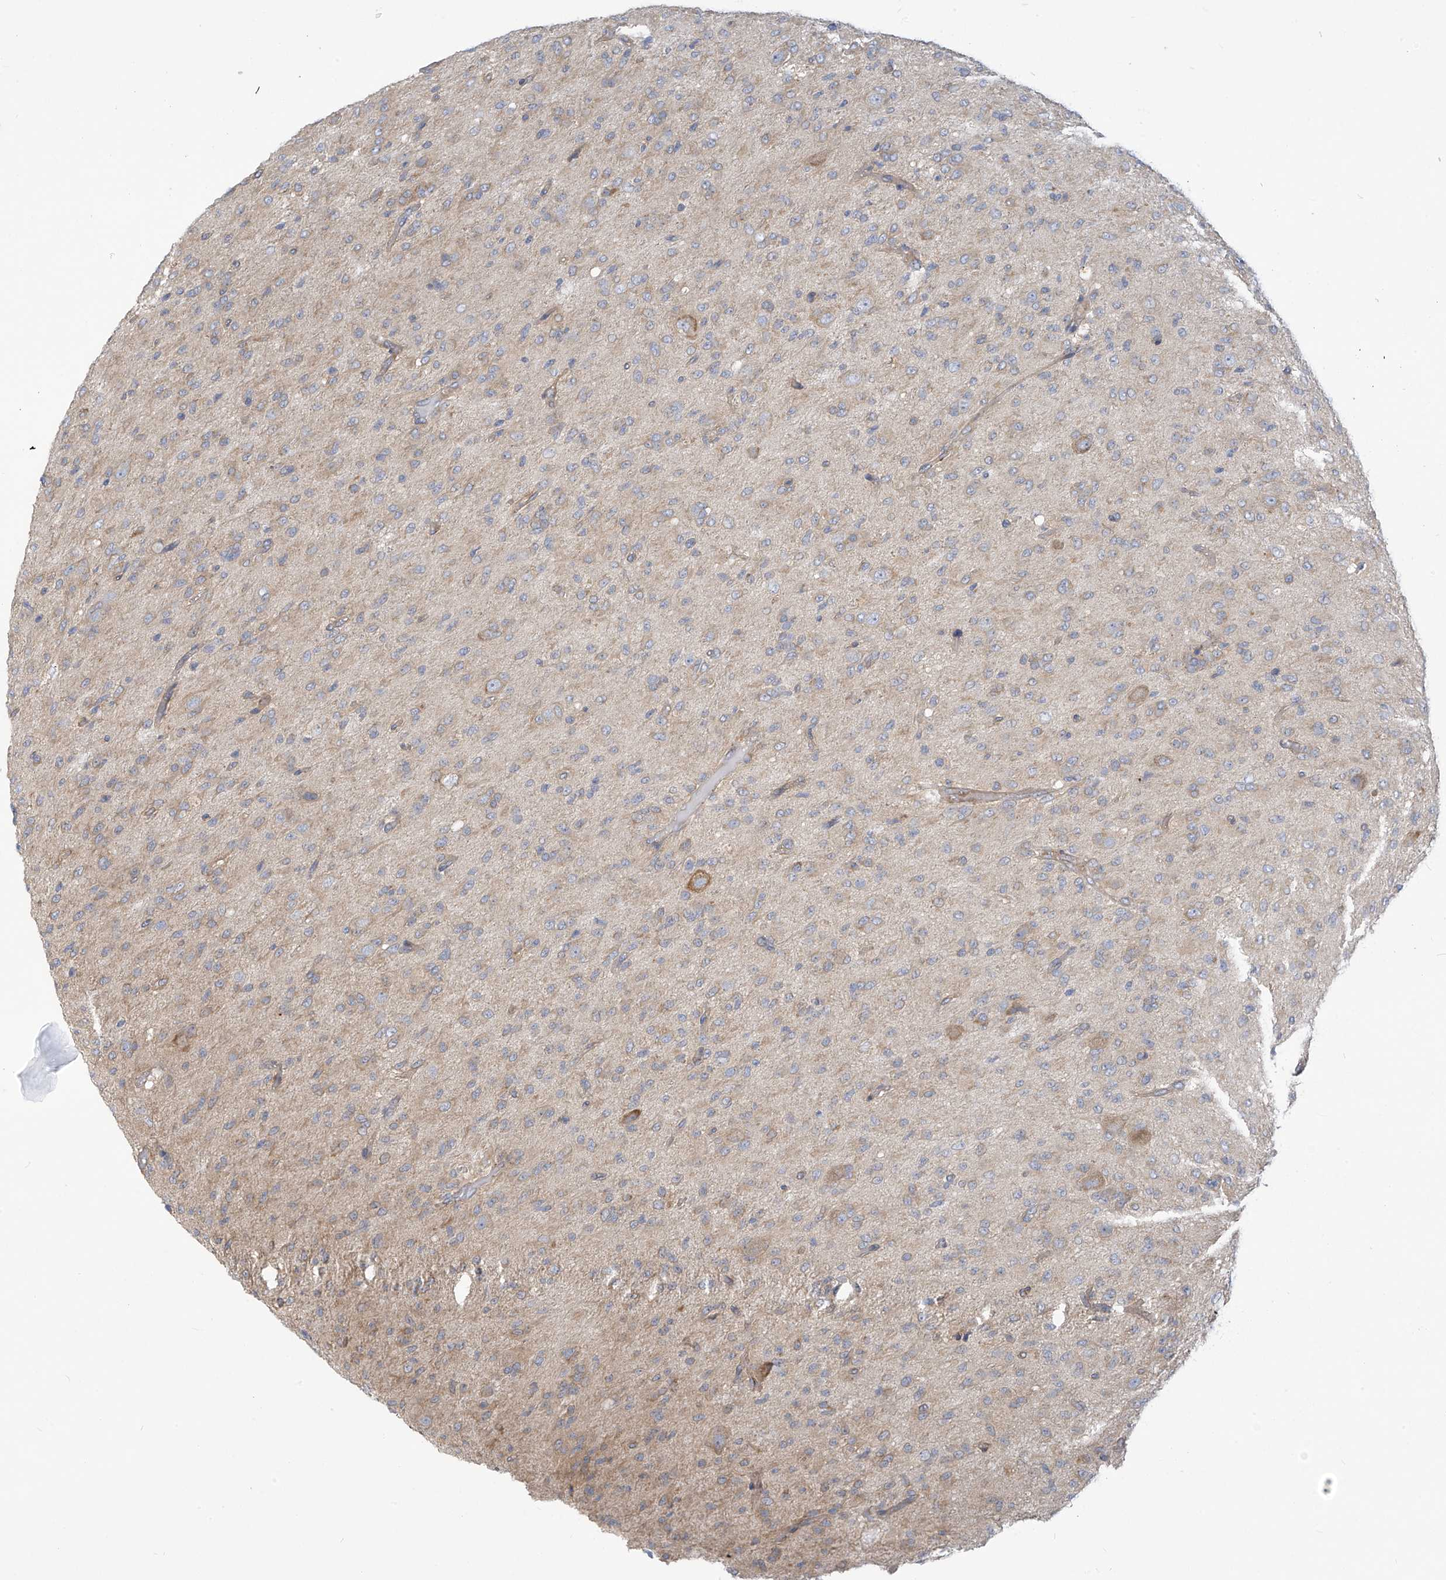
{"staining": {"intensity": "negative", "quantity": "none", "location": "none"}, "tissue": "glioma", "cell_type": "Tumor cells", "image_type": "cancer", "snomed": [{"axis": "morphology", "description": "Glioma, malignant, High grade"}, {"axis": "topography", "description": "Brain"}], "caption": "Tumor cells show no significant expression in glioma.", "gene": "ADAT2", "patient": {"sex": "female", "age": 59}}